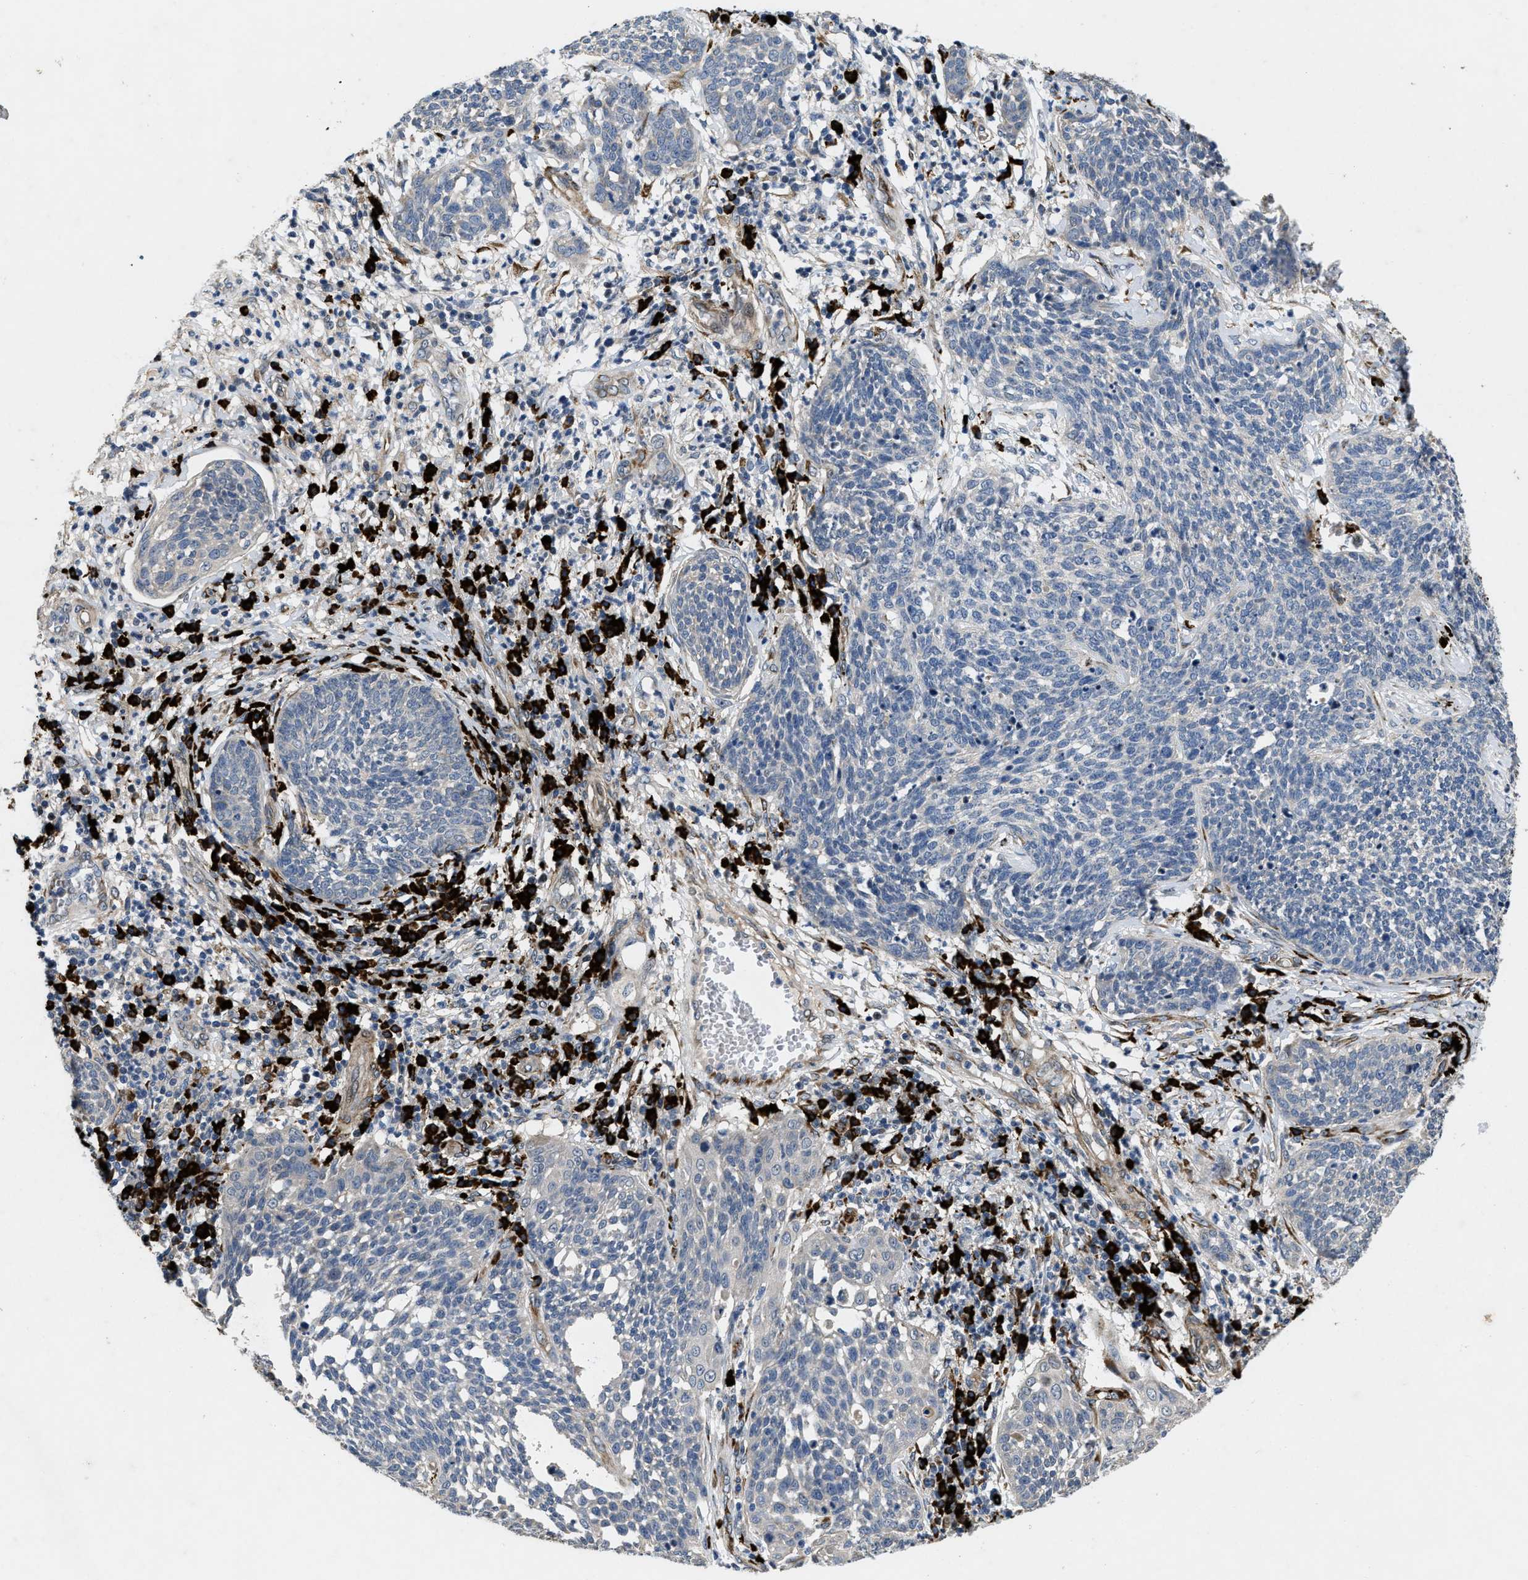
{"staining": {"intensity": "weak", "quantity": "<25%", "location": "cytoplasmic/membranous"}, "tissue": "cervical cancer", "cell_type": "Tumor cells", "image_type": "cancer", "snomed": [{"axis": "morphology", "description": "Squamous cell carcinoma, NOS"}, {"axis": "topography", "description": "Cervix"}], "caption": "DAB immunohistochemical staining of squamous cell carcinoma (cervical) exhibits no significant positivity in tumor cells.", "gene": "HSPA12B", "patient": {"sex": "female", "age": 34}}